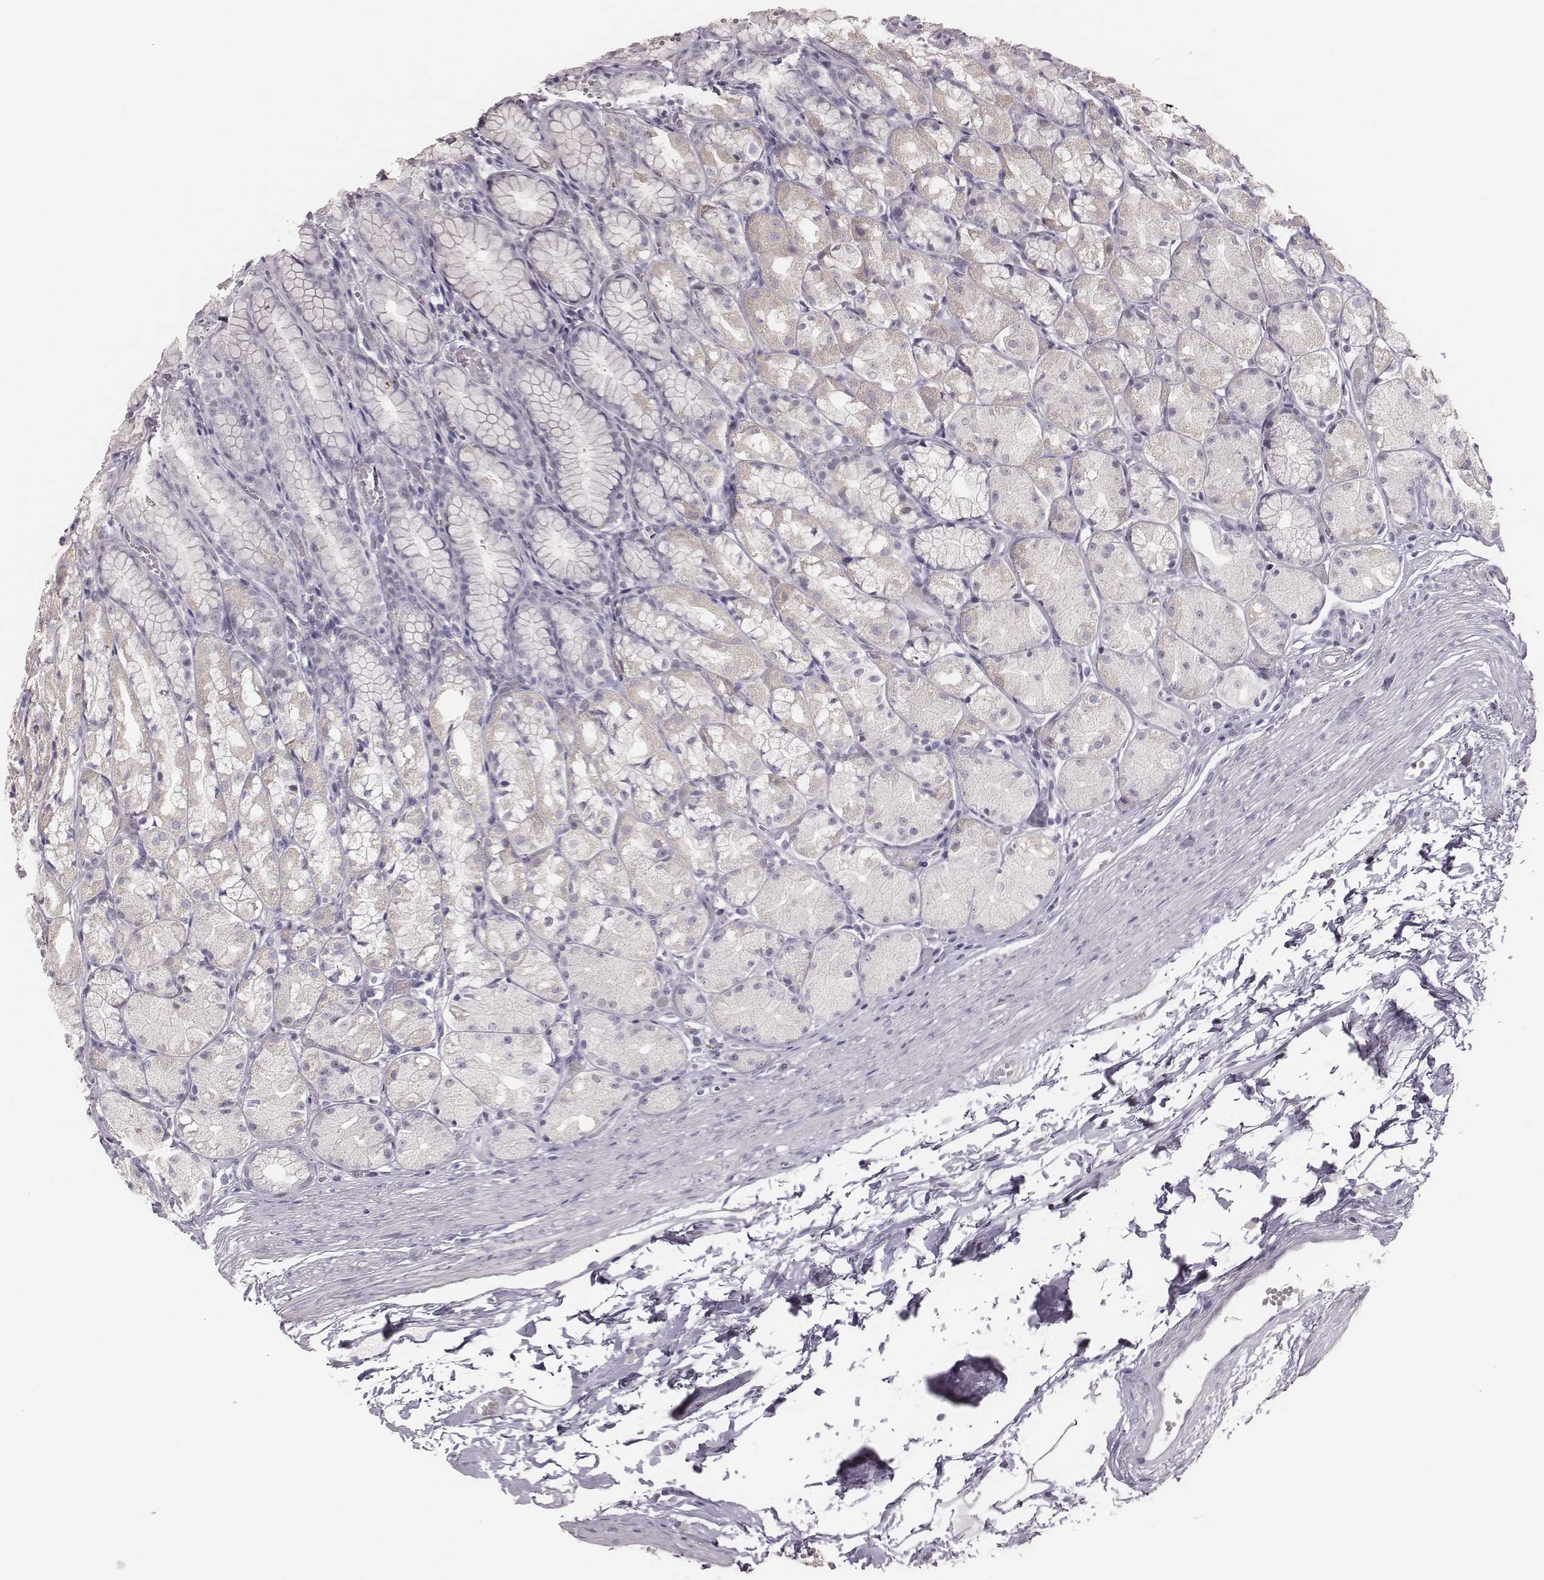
{"staining": {"intensity": "negative", "quantity": "none", "location": "none"}, "tissue": "stomach", "cell_type": "Glandular cells", "image_type": "normal", "snomed": [{"axis": "morphology", "description": "Normal tissue, NOS"}, {"axis": "topography", "description": "Stomach"}], "caption": "DAB (3,3'-diaminobenzidine) immunohistochemical staining of normal human stomach reveals no significant staining in glandular cells.", "gene": "ADGRF4", "patient": {"sex": "male", "age": 70}}